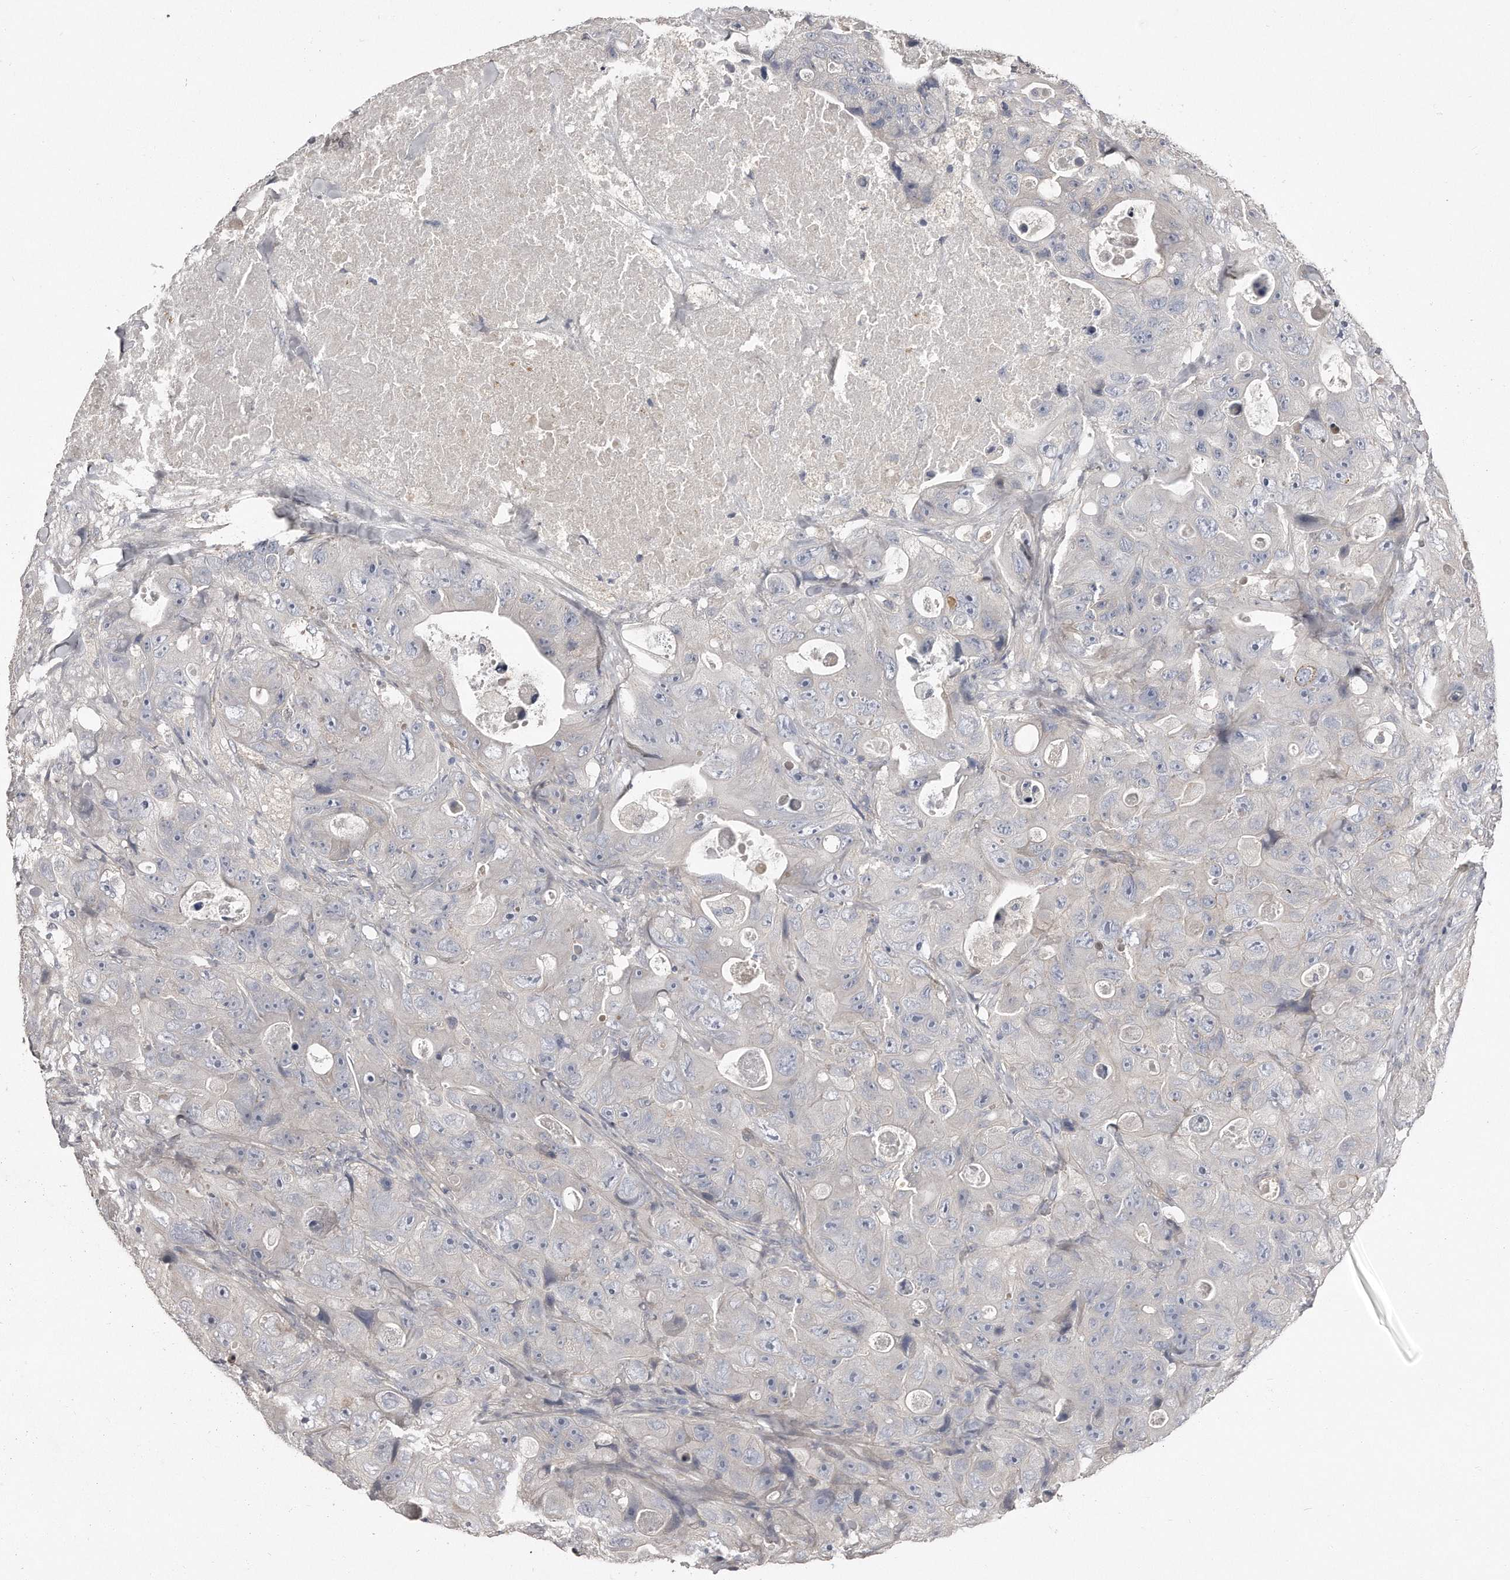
{"staining": {"intensity": "negative", "quantity": "none", "location": "none"}, "tissue": "colorectal cancer", "cell_type": "Tumor cells", "image_type": "cancer", "snomed": [{"axis": "morphology", "description": "Adenocarcinoma, NOS"}, {"axis": "topography", "description": "Colon"}], "caption": "Tumor cells are negative for brown protein staining in colorectal cancer.", "gene": "LMOD1", "patient": {"sex": "female", "age": 46}}